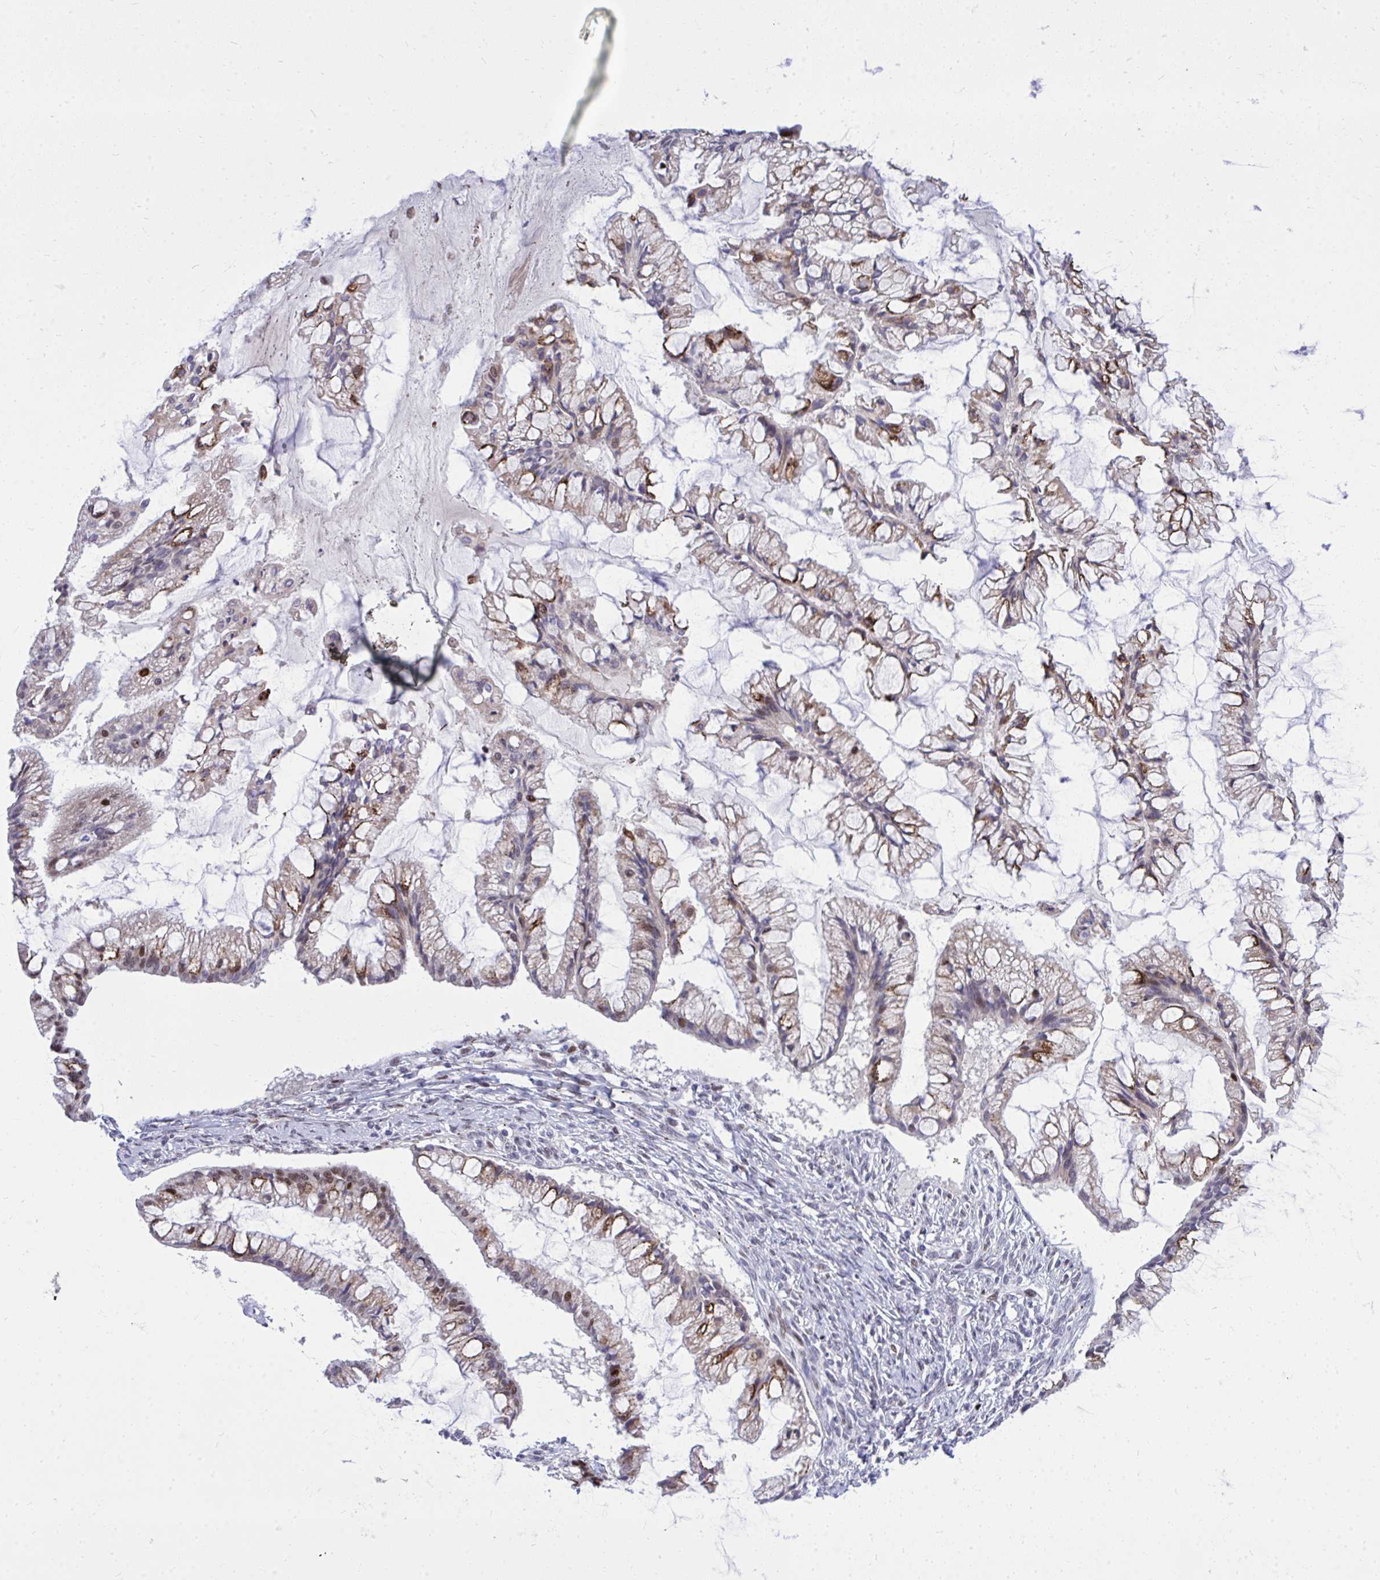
{"staining": {"intensity": "moderate", "quantity": "25%-75%", "location": "cytoplasmic/membranous,nuclear"}, "tissue": "ovarian cancer", "cell_type": "Tumor cells", "image_type": "cancer", "snomed": [{"axis": "morphology", "description": "Cystadenocarcinoma, mucinous, NOS"}, {"axis": "topography", "description": "Ovary"}], "caption": "The image shows a brown stain indicating the presence of a protein in the cytoplasmic/membranous and nuclear of tumor cells in ovarian mucinous cystadenocarcinoma.", "gene": "C14orf39", "patient": {"sex": "female", "age": 73}}